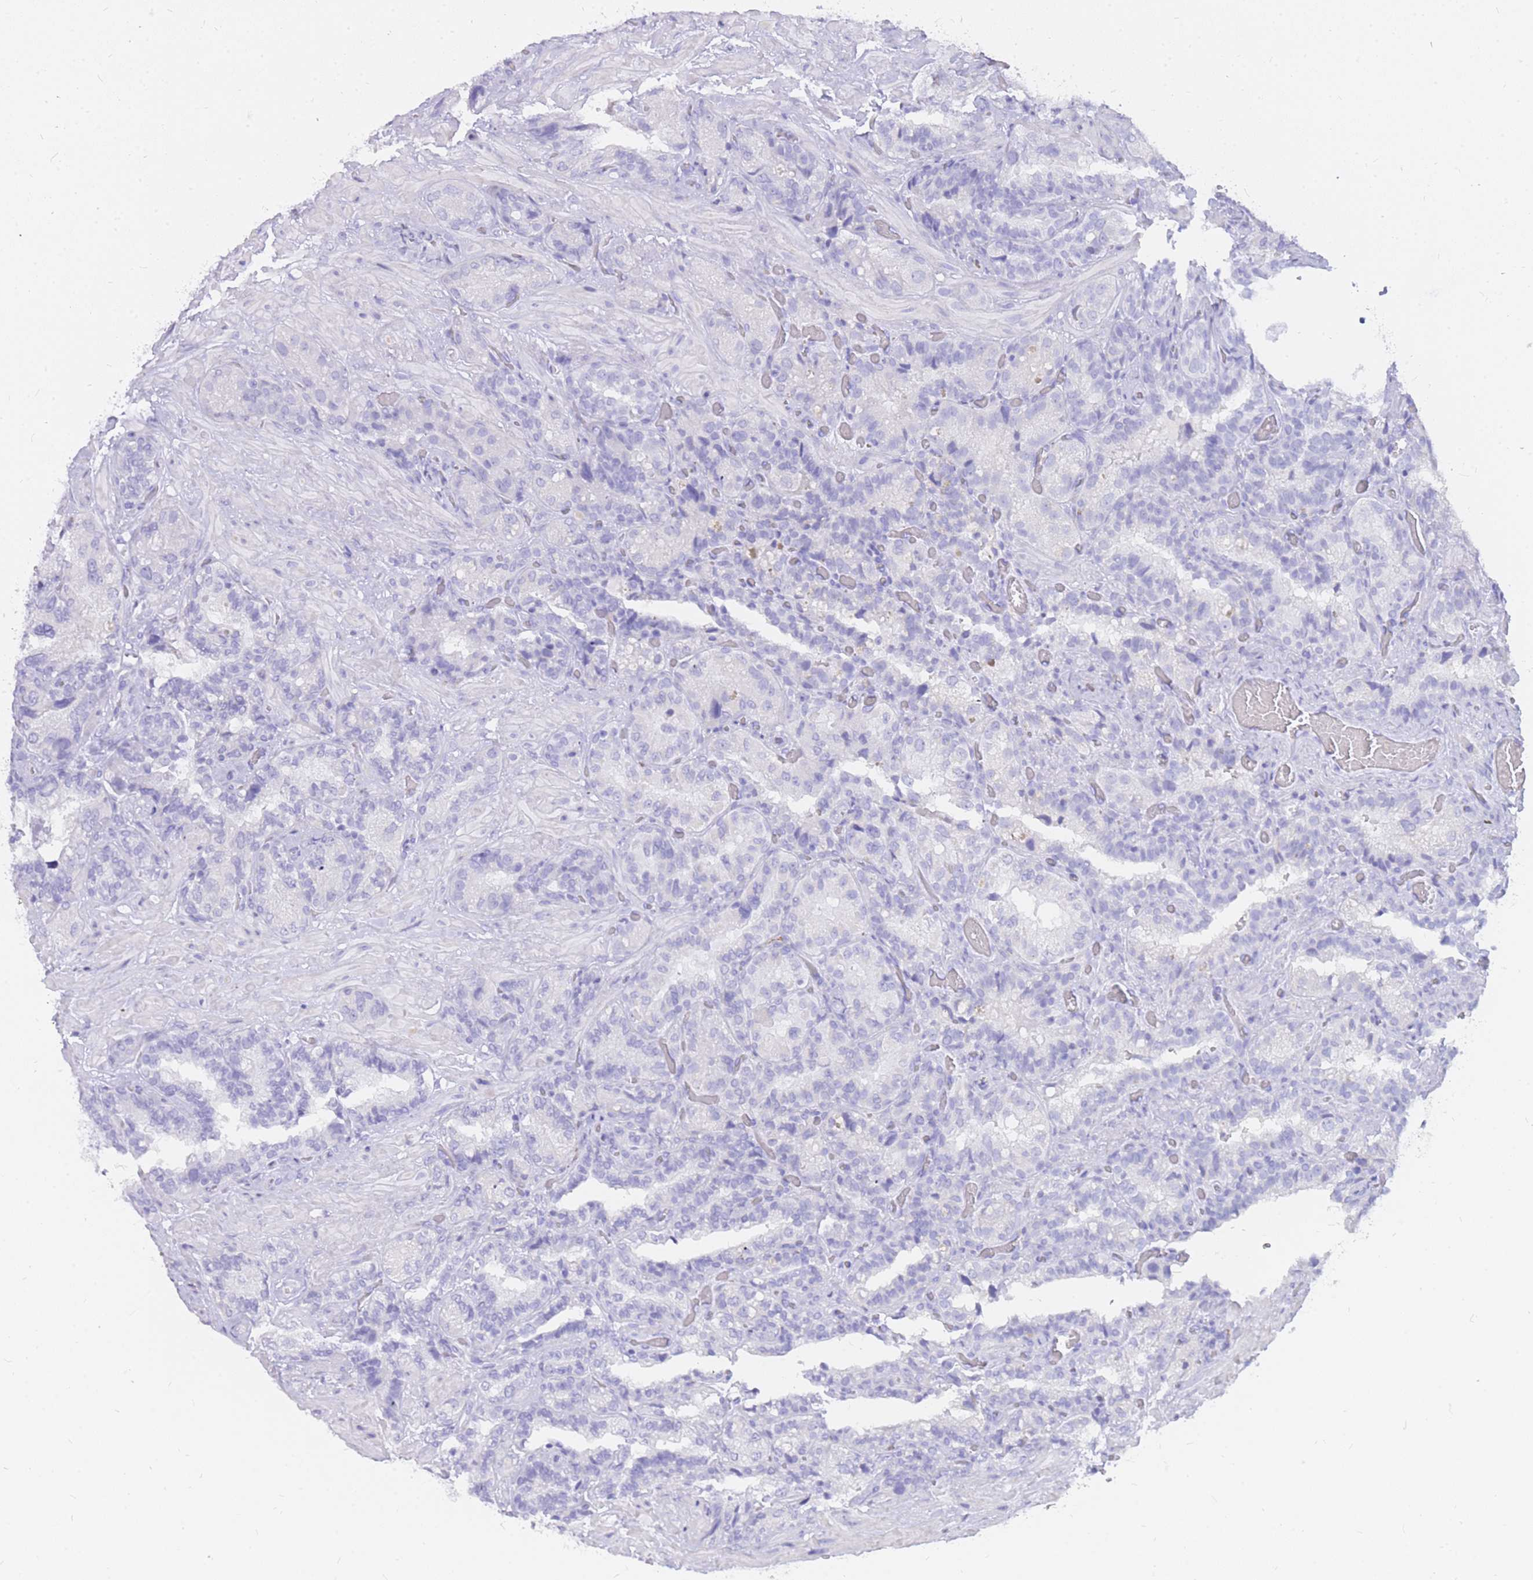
{"staining": {"intensity": "negative", "quantity": "none", "location": "none"}, "tissue": "seminal vesicle", "cell_type": "Glandular cells", "image_type": "normal", "snomed": [{"axis": "morphology", "description": "Normal tissue, NOS"}, {"axis": "topography", "description": "Prostate and seminal vesicle, NOS"}, {"axis": "topography", "description": "Prostate"}, {"axis": "topography", "description": "Seminal veicle"}], "caption": "The histopathology image exhibits no staining of glandular cells in unremarkable seminal vesicle.", "gene": "HERC1", "patient": {"sex": "male", "age": 67}}